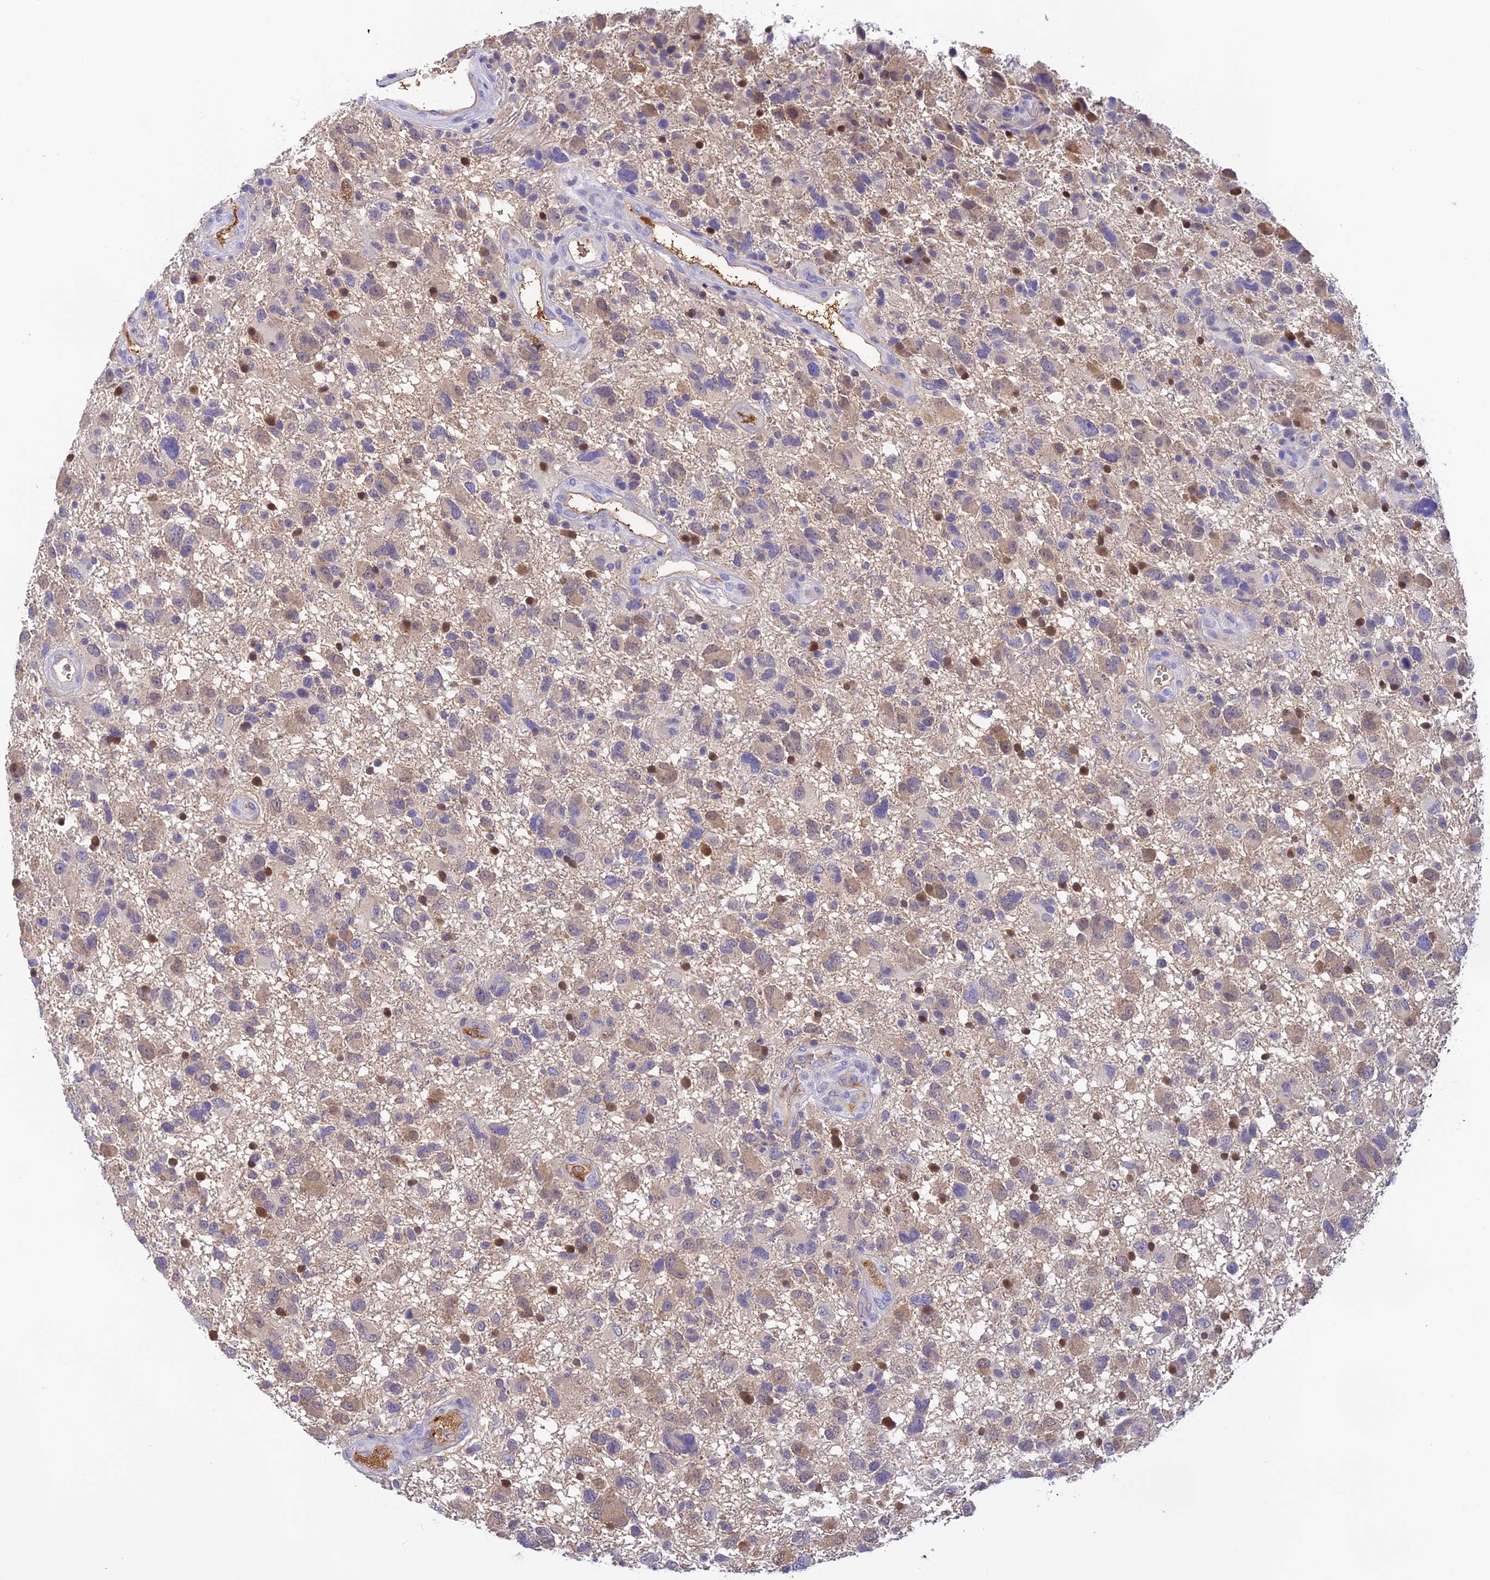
{"staining": {"intensity": "weak", "quantity": "25%-75%", "location": "cytoplasmic/membranous"}, "tissue": "glioma", "cell_type": "Tumor cells", "image_type": "cancer", "snomed": [{"axis": "morphology", "description": "Glioma, malignant, High grade"}, {"axis": "topography", "description": "Brain"}], "caption": "Immunohistochemistry image of neoplastic tissue: glioma stained using immunohistochemistry reveals low levels of weak protein expression localized specifically in the cytoplasmic/membranous of tumor cells, appearing as a cytoplasmic/membranous brown color.", "gene": "HDHD2", "patient": {"sex": "male", "age": 61}}